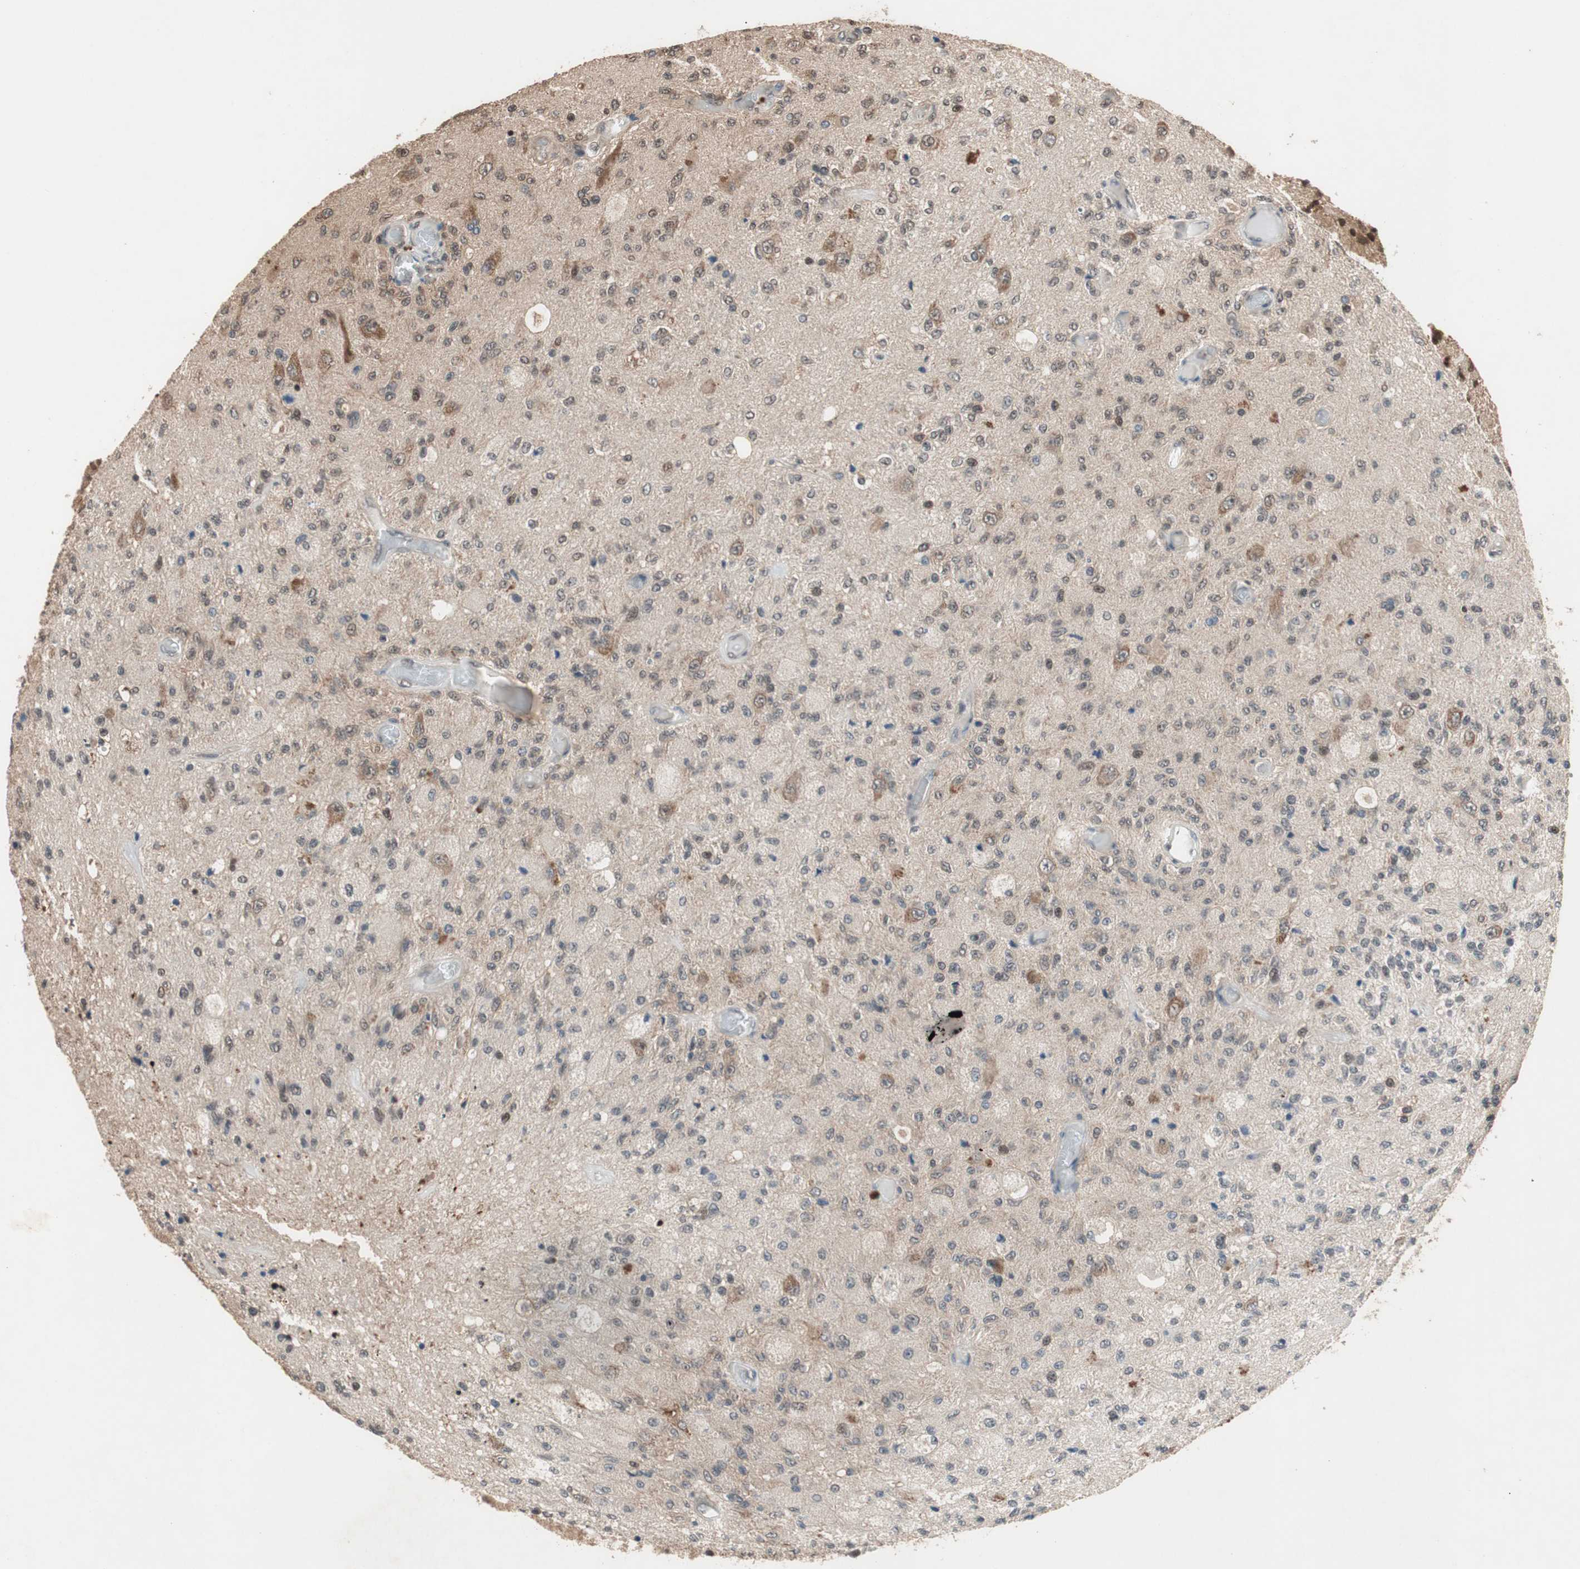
{"staining": {"intensity": "moderate", "quantity": ">75%", "location": "cytoplasmic/membranous,nuclear"}, "tissue": "glioma", "cell_type": "Tumor cells", "image_type": "cancer", "snomed": [{"axis": "morphology", "description": "Normal tissue, NOS"}, {"axis": "morphology", "description": "Glioma, malignant, High grade"}, {"axis": "topography", "description": "Cerebral cortex"}], "caption": "Immunohistochemistry micrograph of neoplastic tissue: human glioma stained using immunohistochemistry exhibits medium levels of moderate protein expression localized specifically in the cytoplasmic/membranous and nuclear of tumor cells, appearing as a cytoplasmic/membranous and nuclear brown color.", "gene": "GART", "patient": {"sex": "male", "age": 77}}